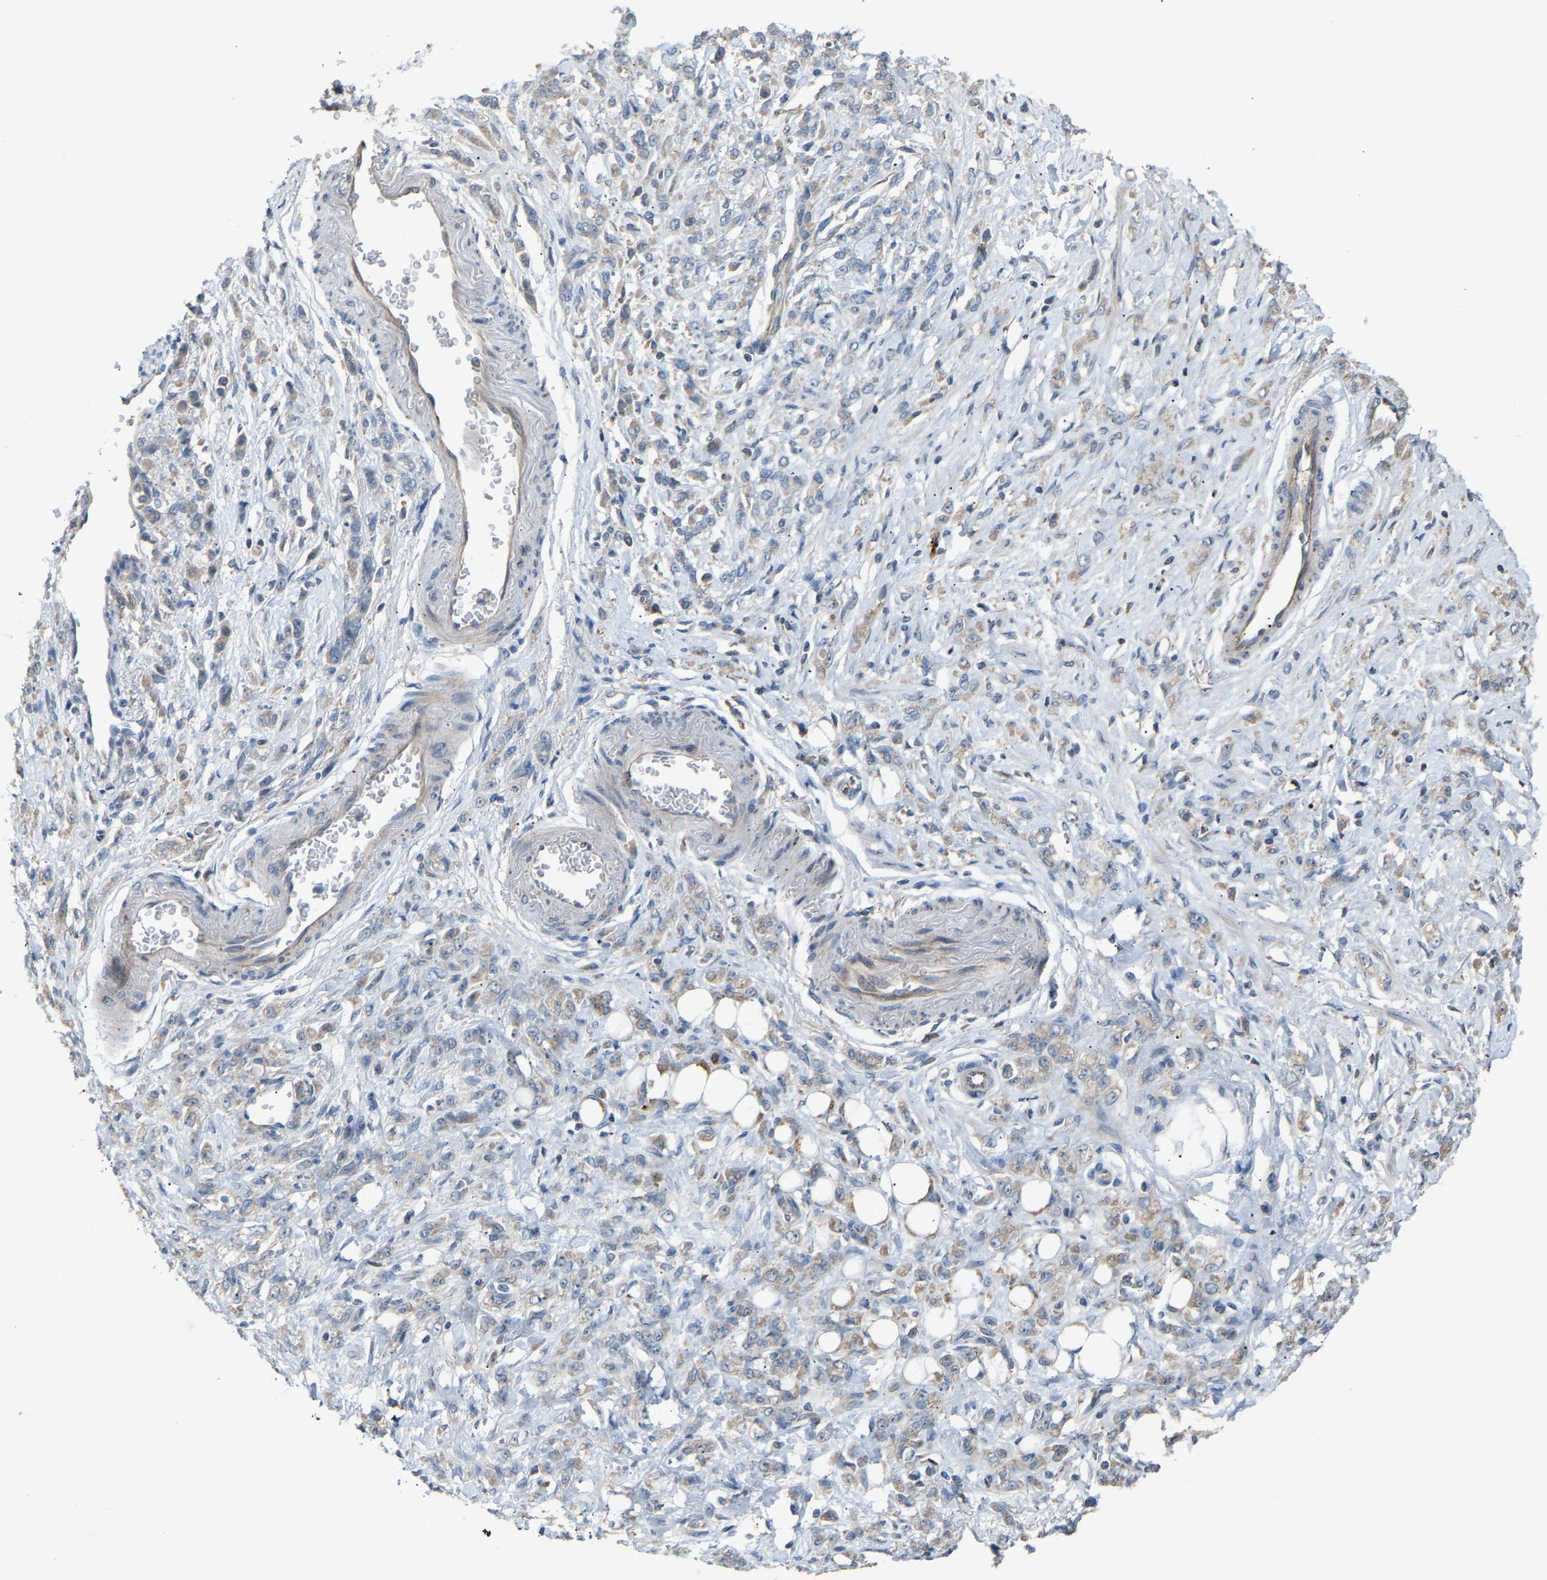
{"staining": {"intensity": "negative", "quantity": "none", "location": "none"}, "tissue": "stomach cancer", "cell_type": "Tumor cells", "image_type": "cancer", "snomed": [{"axis": "morphology", "description": "Normal tissue, NOS"}, {"axis": "morphology", "description": "Adenocarcinoma, NOS"}, {"axis": "topography", "description": "Stomach"}], "caption": "This is an immunohistochemistry photomicrograph of human stomach cancer. There is no staining in tumor cells.", "gene": "RGP1", "patient": {"sex": "male", "age": 82}}